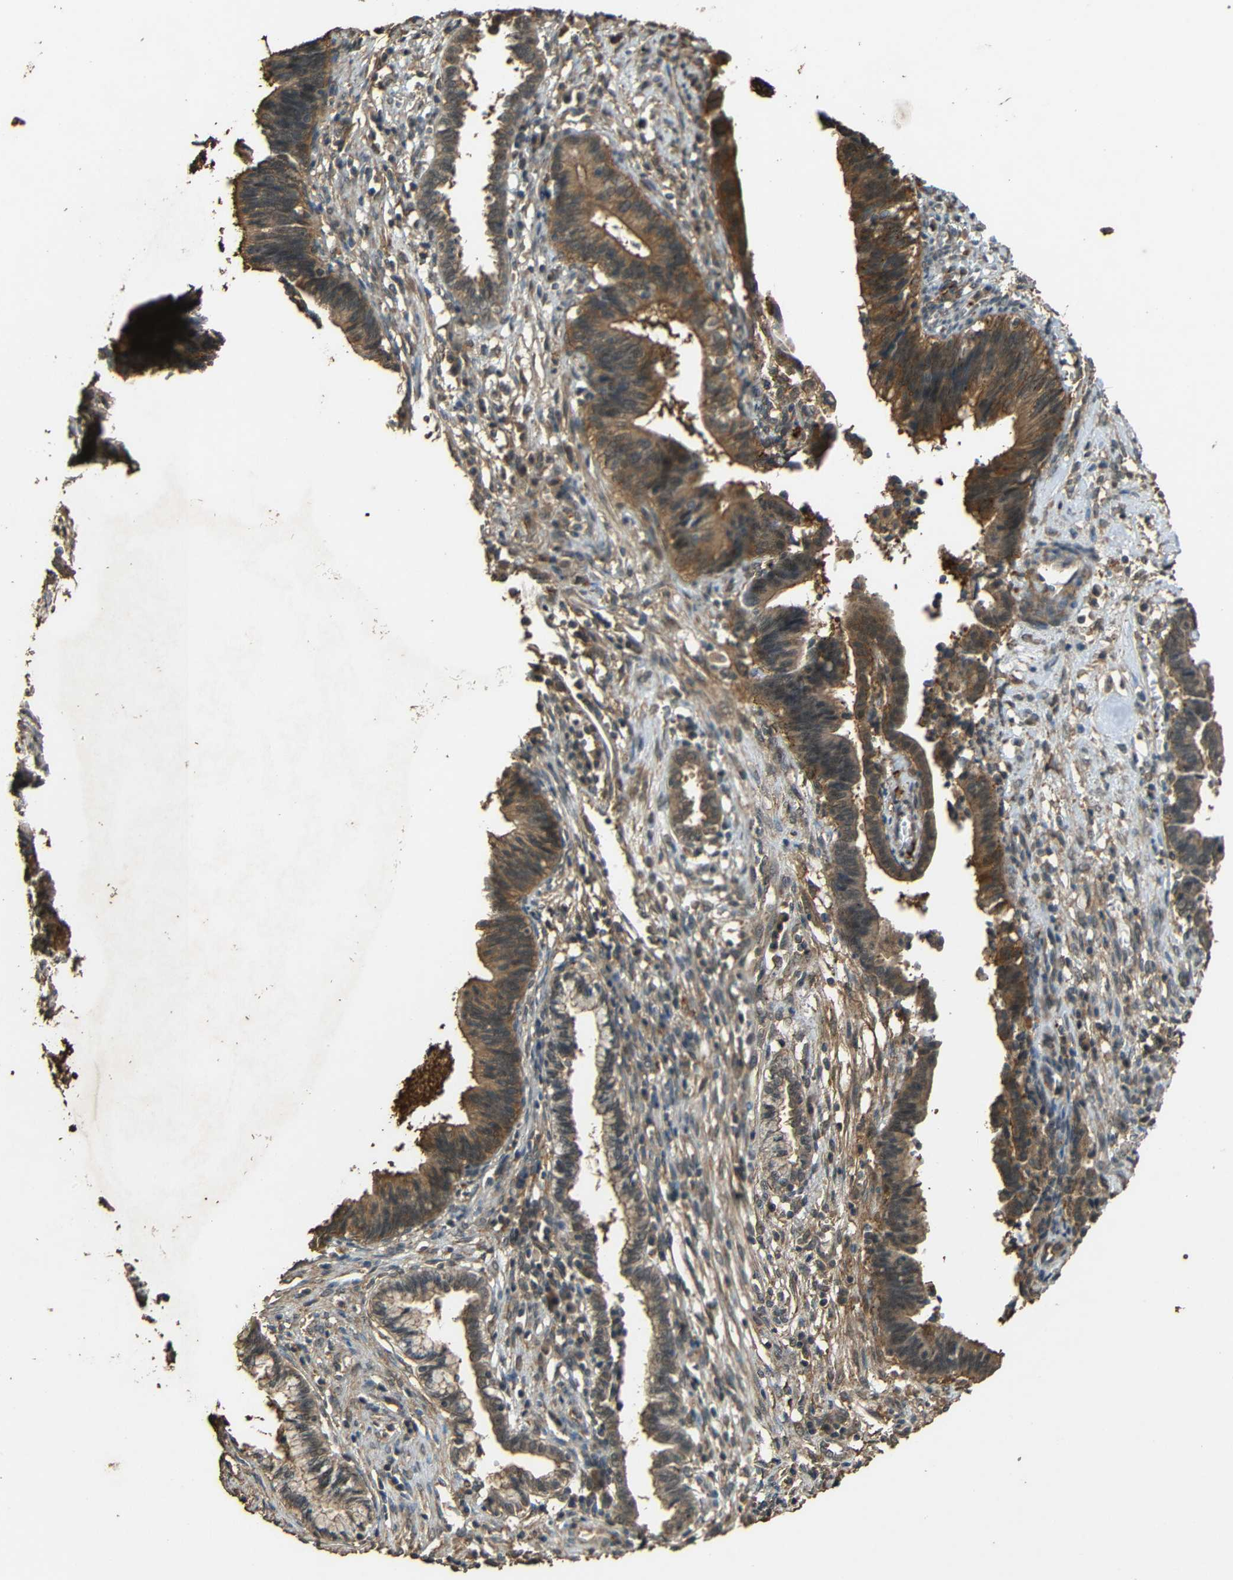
{"staining": {"intensity": "moderate", "quantity": ">75%", "location": "cytoplasmic/membranous"}, "tissue": "cervical cancer", "cell_type": "Tumor cells", "image_type": "cancer", "snomed": [{"axis": "morphology", "description": "Adenocarcinoma, NOS"}, {"axis": "topography", "description": "Cervix"}], "caption": "Moderate cytoplasmic/membranous expression for a protein is present in about >75% of tumor cells of cervical cancer using IHC.", "gene": "PDE5A", "patient": {"sex": "female", "age": 44}}